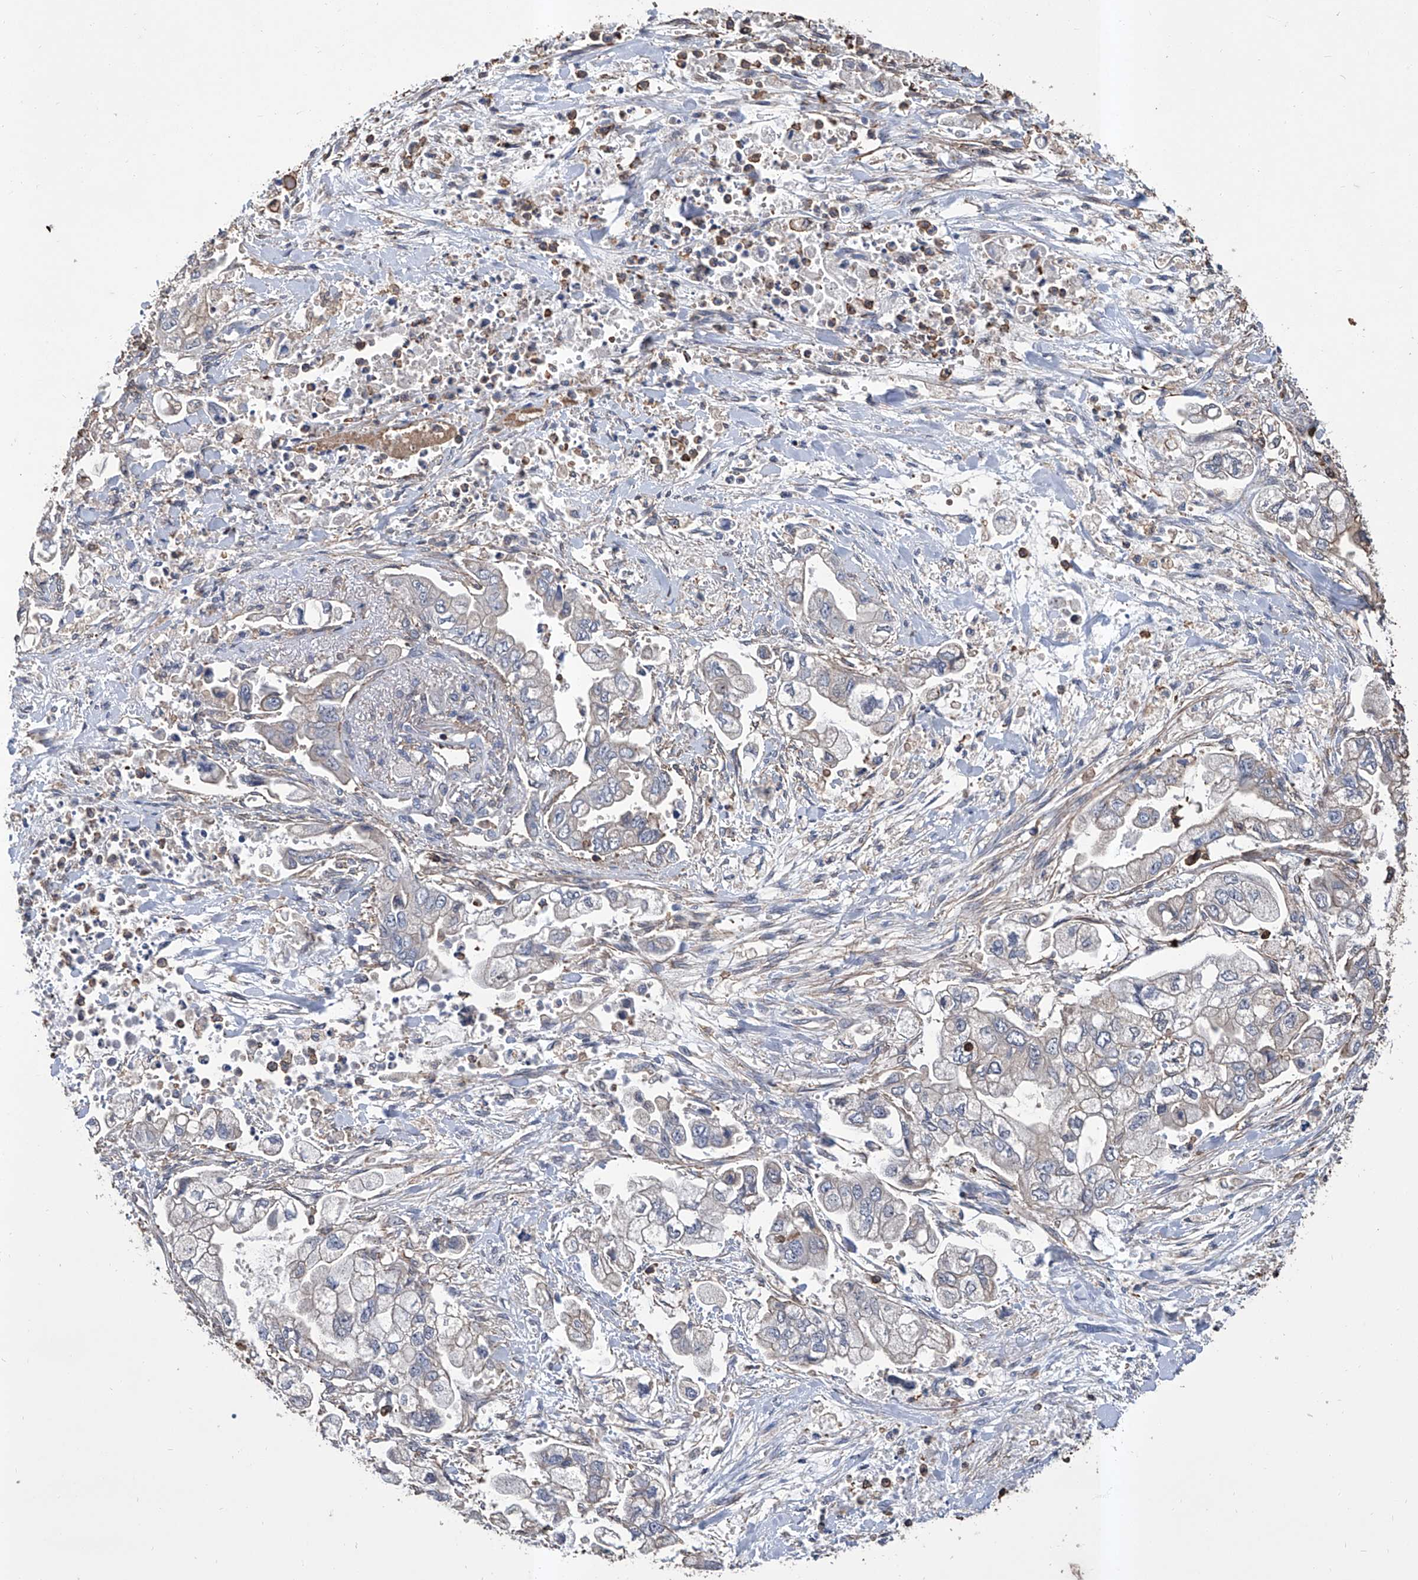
{"staining": {"intensity": "negative", "quantity": "none", "location": "none"}, "tissue": "stomach cancer", "cell_type": "Tumor cells", "image_type": "cancer", "snomed": [{"axis": "morphology", "description": "Normal tissue, NOS"}, {"axis": "morphology", "description": "Adenocarcinoma, NOS"}, {"axis": "topography", "description": "Stomach"}], "caption": "This is a micrograph of immunohistochemistry (IHC) staining of stomach adenocarcinoma, which shows no staining in tumor cells.", "gene": "GPT", "patient": {"sex": "male", "age": 62}}